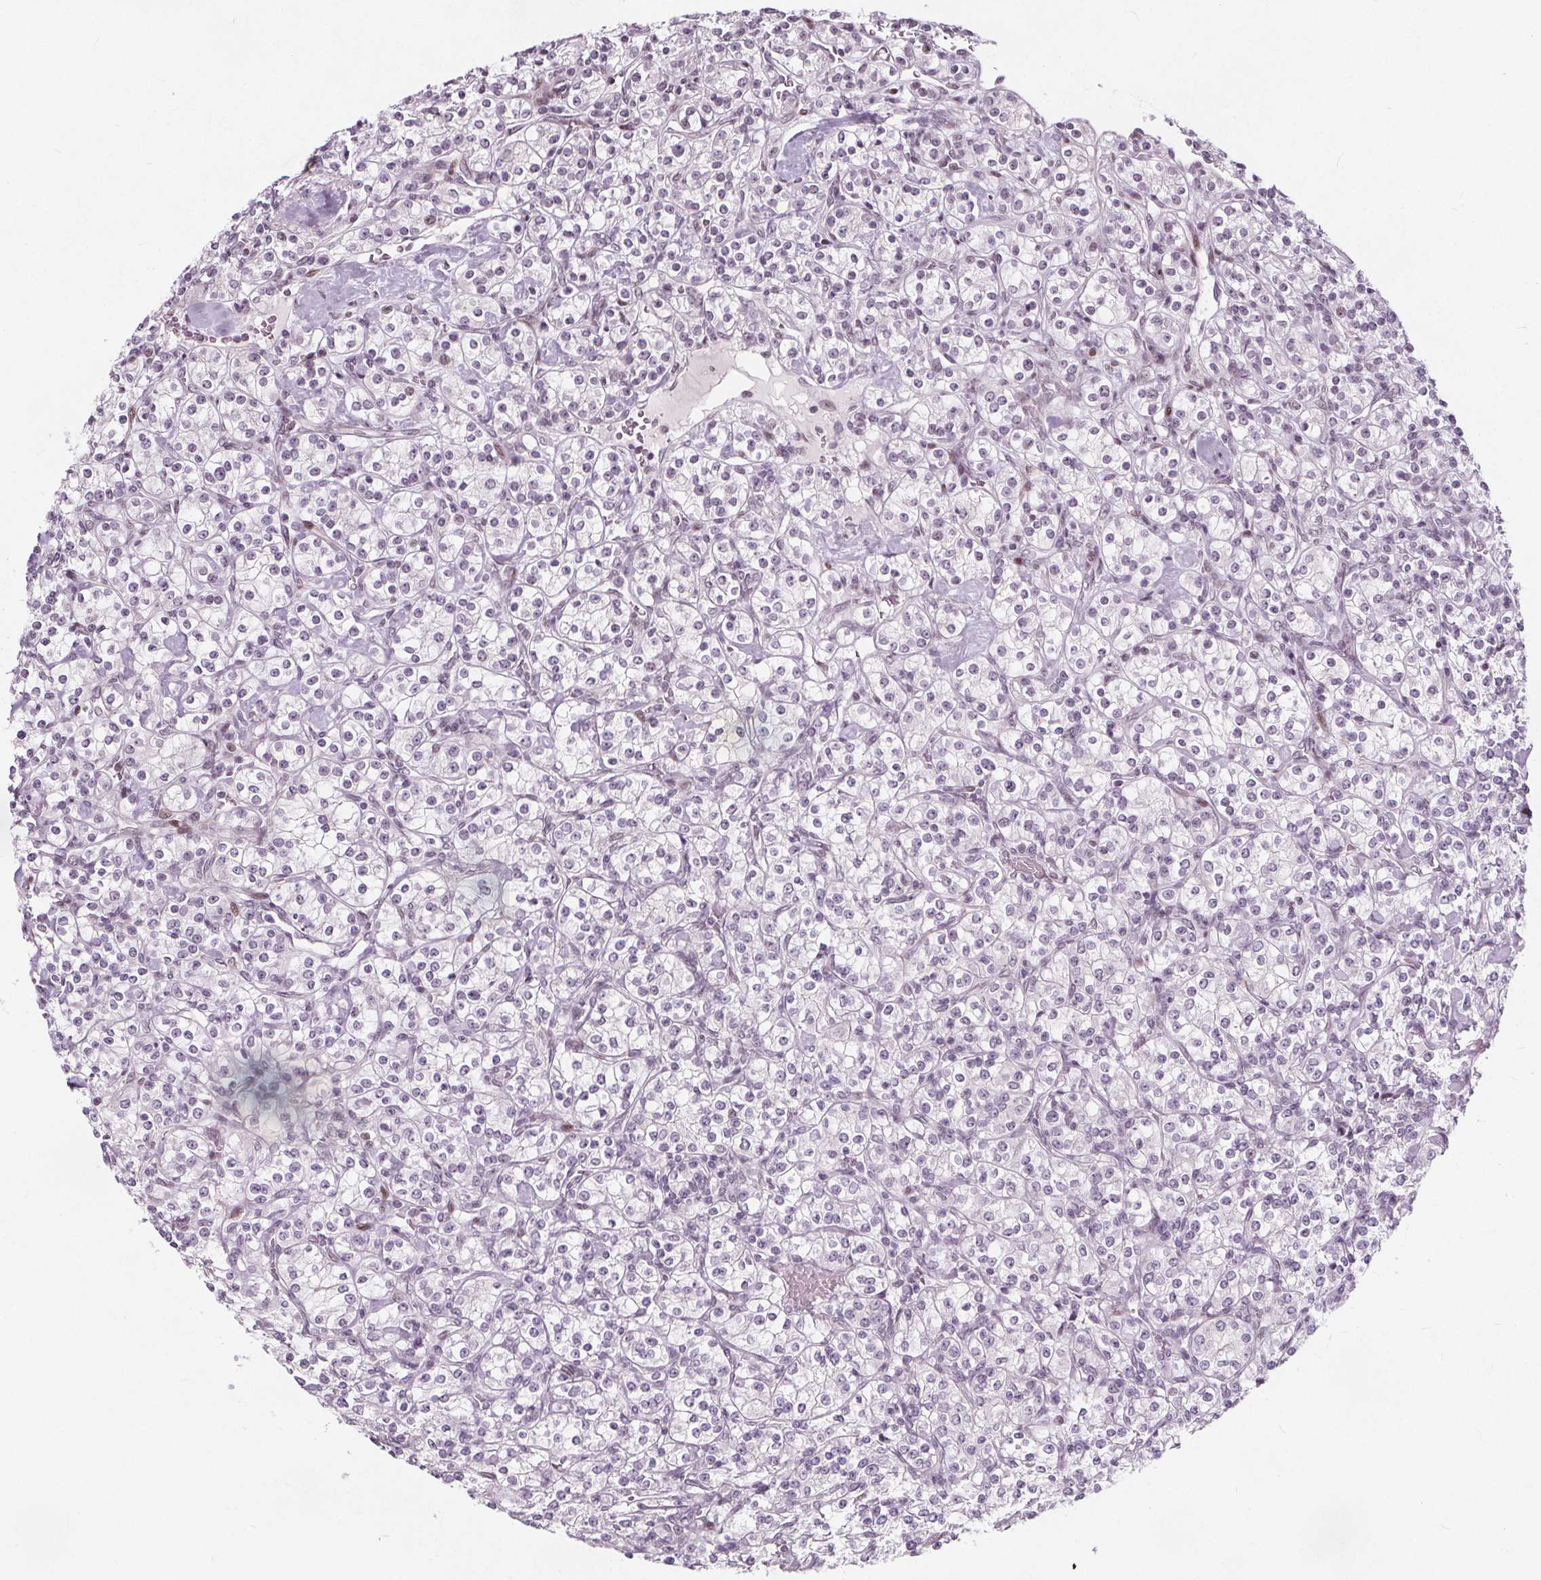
{"staining": {"intensity": "negative", "quantity": "none", "location": "none"}, "tissue": "renal cancer", "cell_type": "Tumor cells", "image_type": "cancer", "snomed": [{"axis": "morphology", "description": "Adenocarcinoma, NOS"}, {"axis": "topography", "description": "Kidney"}], "caption": "IHC micrograph of neoplastic tissue: adenocarcinoma (renal) stained with DAB (3,3'-diaminobenzidine) demonstrates no significant protein positivity in tumor cells. (DAB IHC, high magnification).", "gene": "TAF6L", "patient": {"sex": "male", "age": 77}}